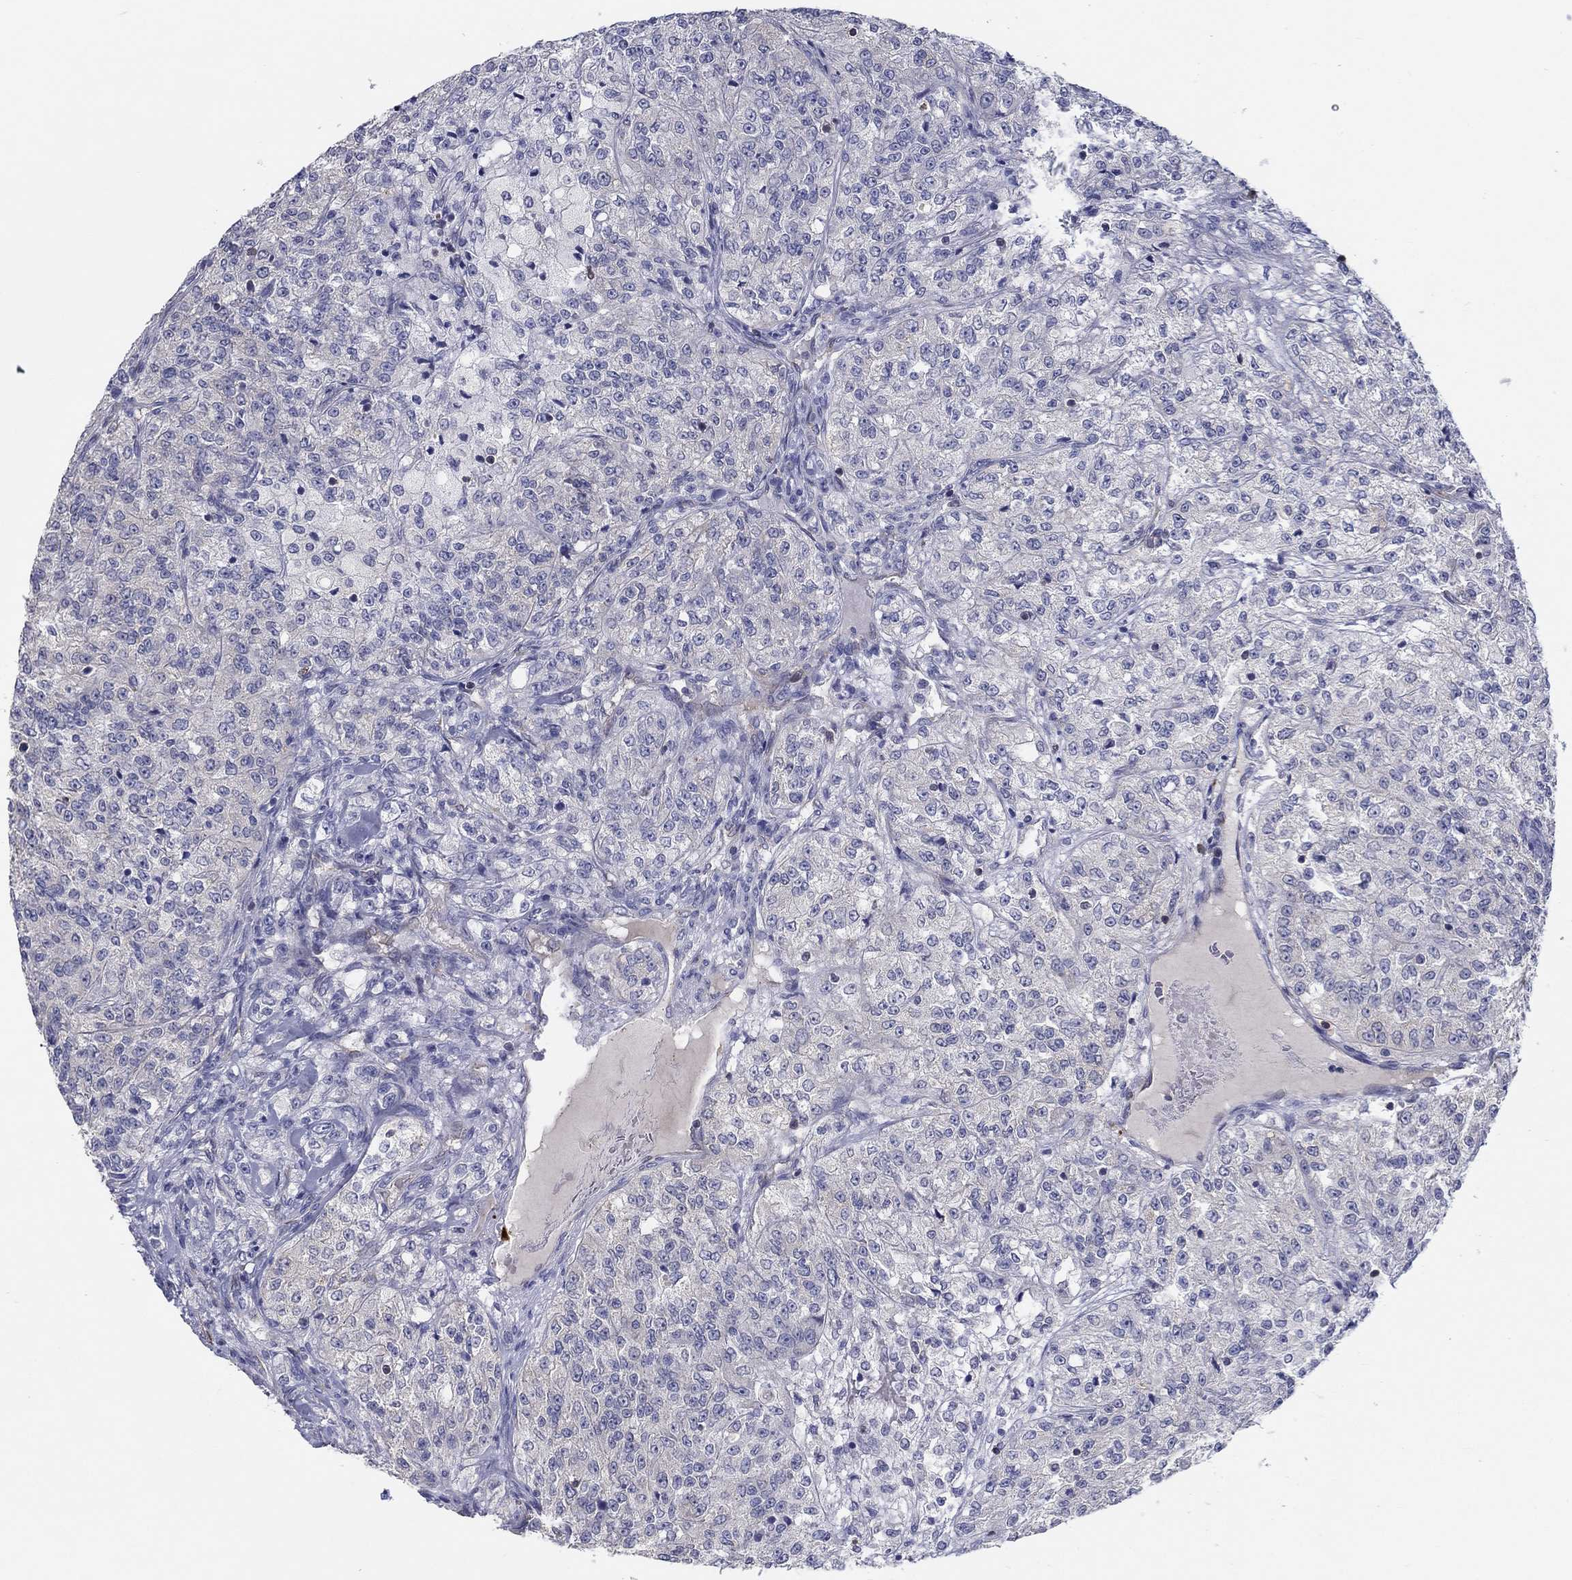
{"staining": {"intensity": "negative", "quantity": "none", "location": "none"}, "tissue": "renal cancer", "cell_type": "Tumor cells", "image_type": "cancer", "snomed": [{"axis": "morphology", "description": "Adenocarcinoma, NOS"}, {"axis": "topography", "description": "Kidney"}], "caption": "This is an IHC photomicrograph of renal cancer. There is no expression in tumor cells.", "gene": "ERMP1", "patient": {"sex": "female", "age": 63}}